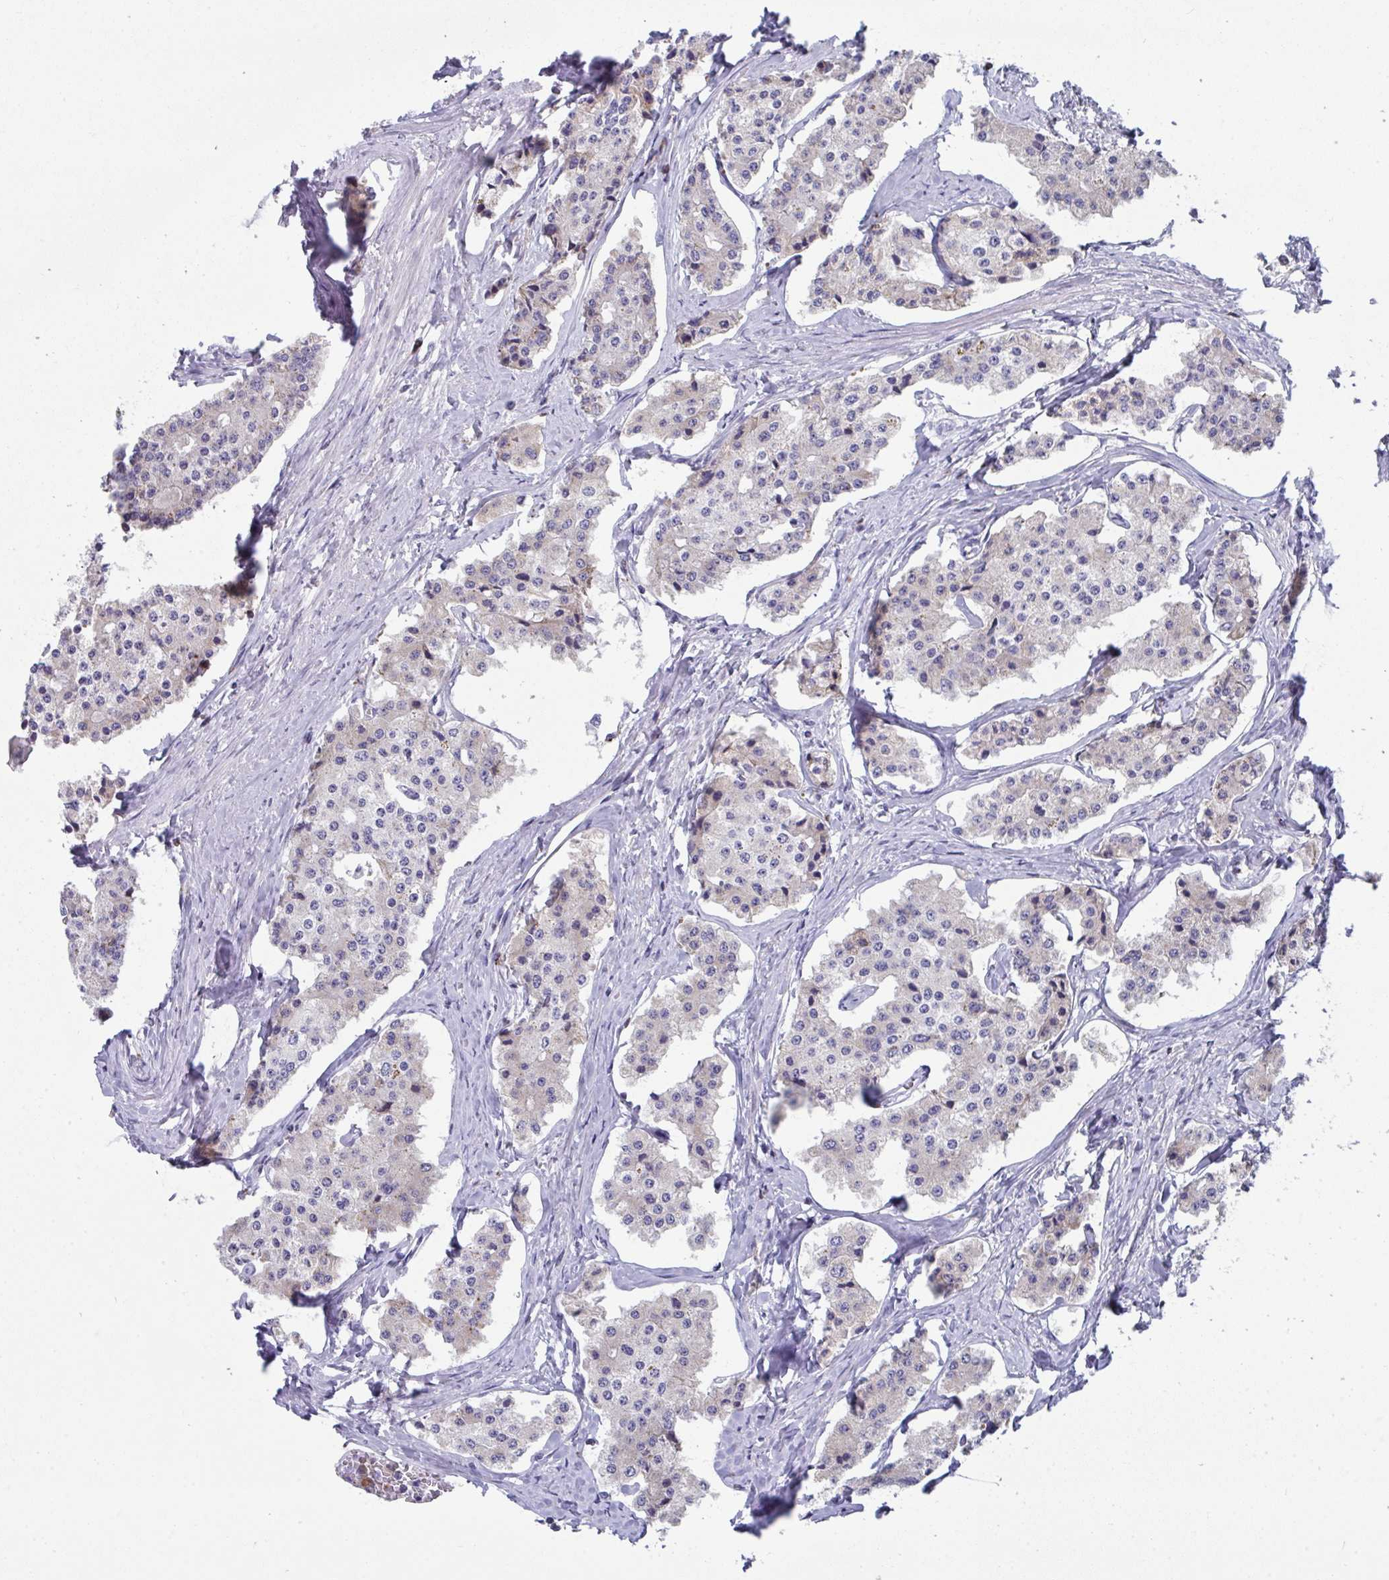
{"staining": {"intensity": "negative", "quantity": "none", "location": "none"}, "tissue": "carcinoid", "cell_type": "Tumor cells", "image_type": "cancer", "snomed": [{"axis": "morphology", "description": "Carcinoid, malignant, NOS"}, {"axis": "topography", "description": "Small intestine"}], "caption": "An immunohistochemistry histopathology image of malignant carcinoid is shown. There is no staining in tumor cells of malignant carcinoid.", "gene": "AOC2", "patient": {"sex": "female", "age": 65}}